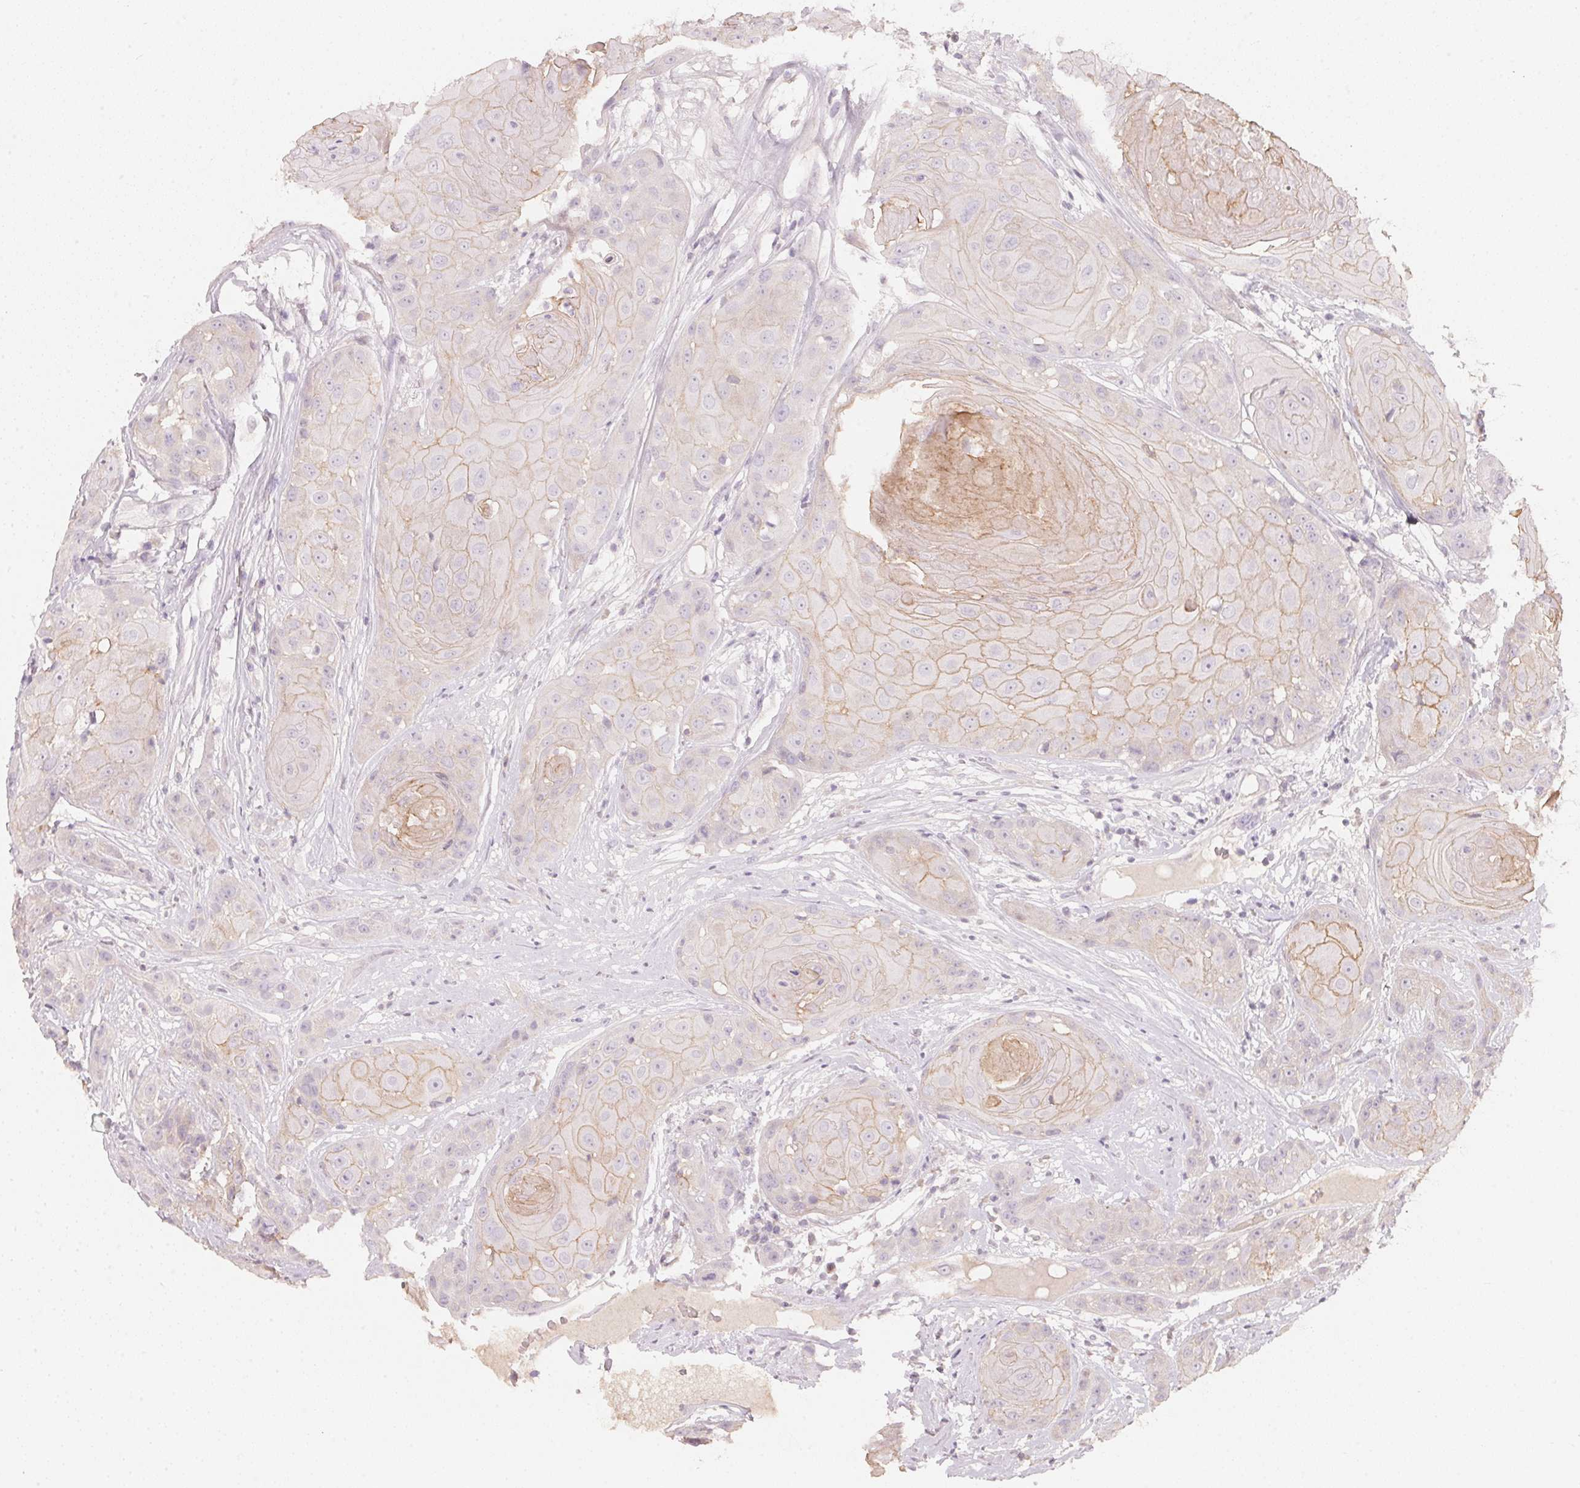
{"staining": {"intensity": "moderate", "quantity": "<25%", "location": "cytoplasmic/membranous"}, "tissue": "head and neck cancer", "cell_type": "Tumor cells", "image_type": "cancer", "snomed": [{"axis": "morphology", "description": "Squamous cell carcinoma, NOS"}, {"axis": "topography", "description": "Skin"}, {"axis": "topography", "description": "Head-Neck"}], "caption": "Head and neck squamous cell carcinoma was stained to show a protein in brown. There is low levels of moderate cytoplasmic/membranous expression in approximately <25% of tumor cells. The staining was performed using DAB to visualize the protein expression in brown, while the nuclei were stained in blue with hematoxylin (Magnification: 20x).", "gene": "TP53AIP1", "patient": {"sex": "male", "age": 80}}